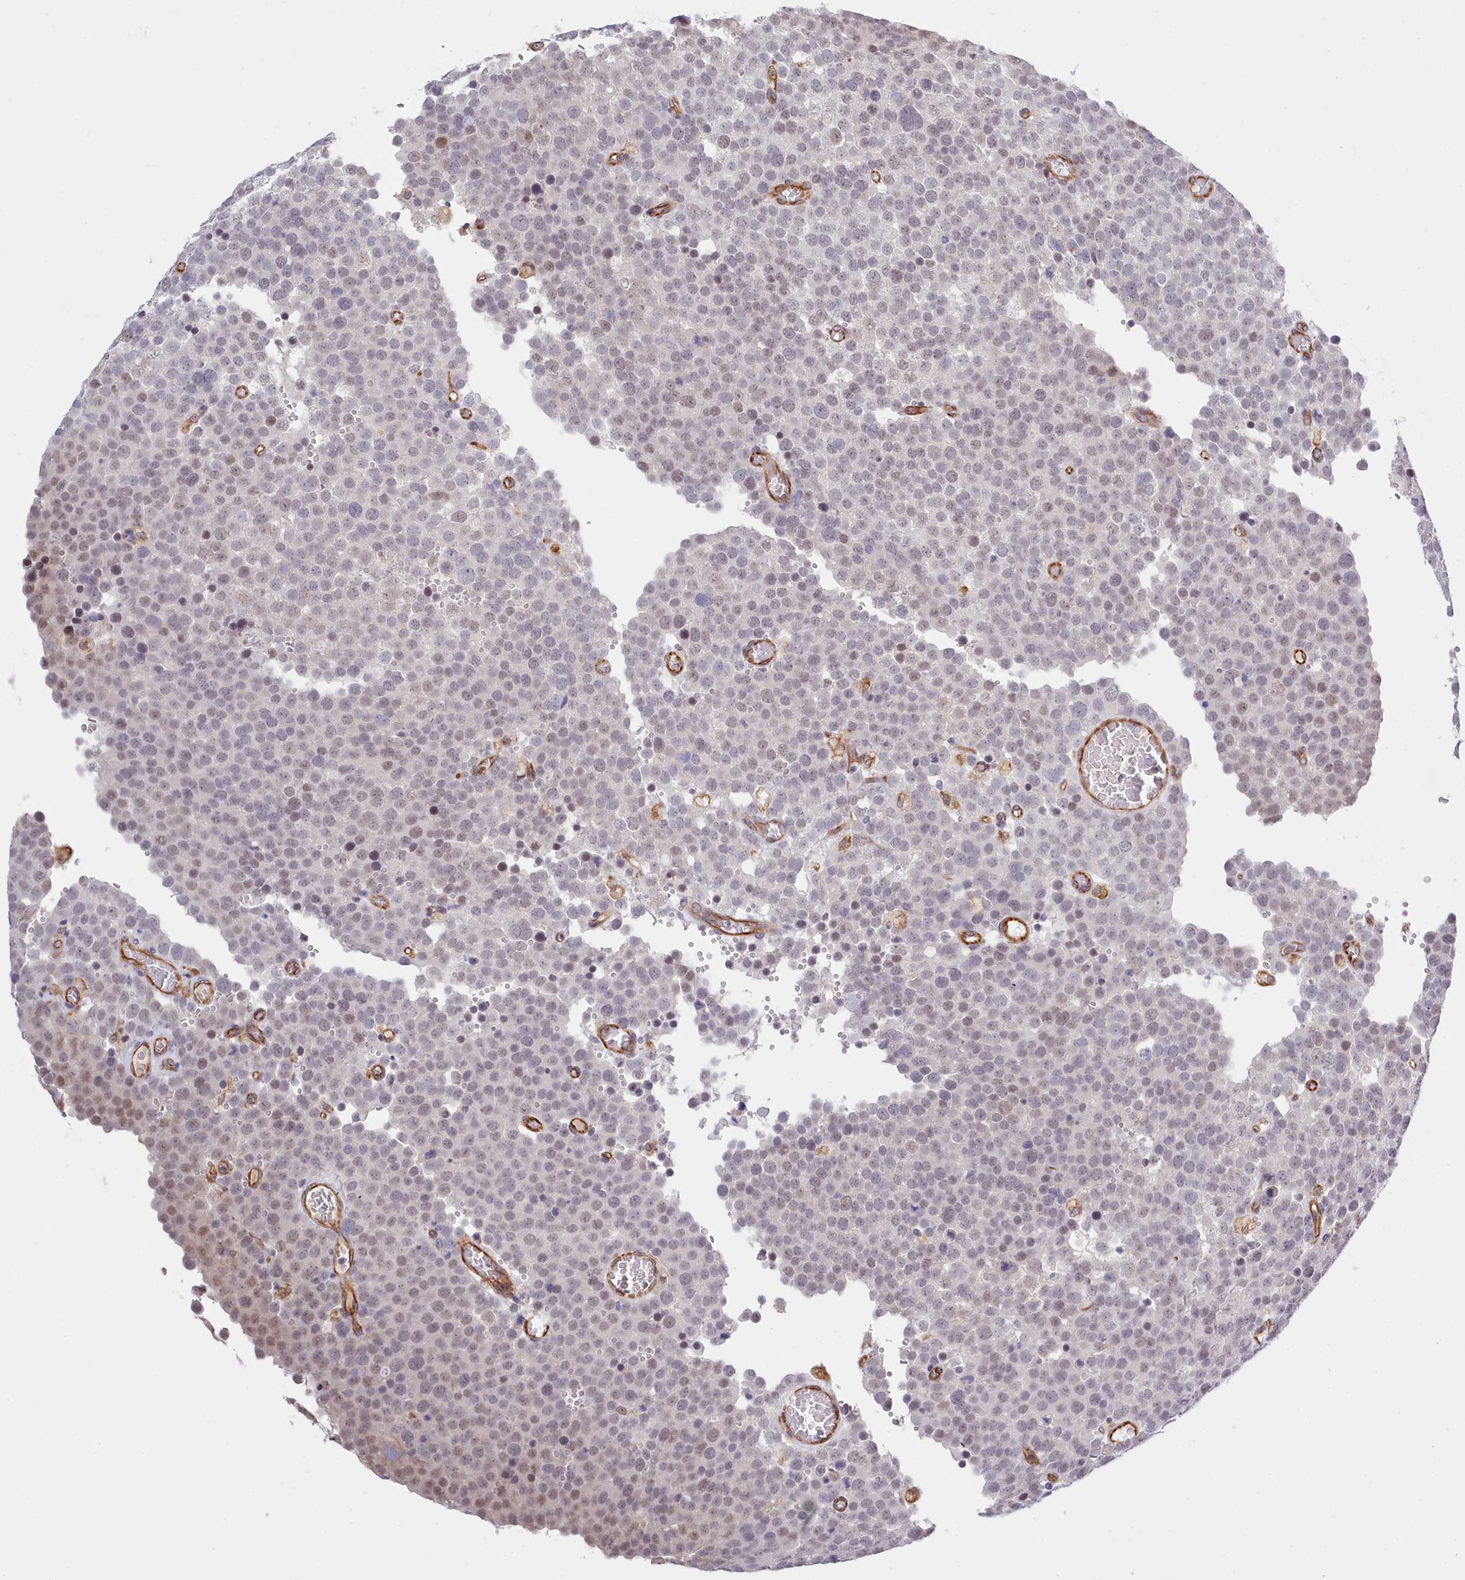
{"staining": {"intensity": "weak", "quantity": "25%-75%", "location": "nuclear"}, "tissue": "testis cancer", "cell_type": "Tumor cells", "image_type": "cancer", "snomed": [{"axis": "morphology", "description": "Normal tissue, NOS"}, {"axis": "morphology", "description": "Seminoma, NOS"}, {"axis": "topography", "description": "Testis"}], "caption": "A low amount of weak nuclear staining is seen in about 25%-75% of tumor cells in testis seminoma tissue. (IHC, brightfield microscopy, high magnification).", "gene": "ZC3H13", "patient": {"sex": "male", "age": 71}}